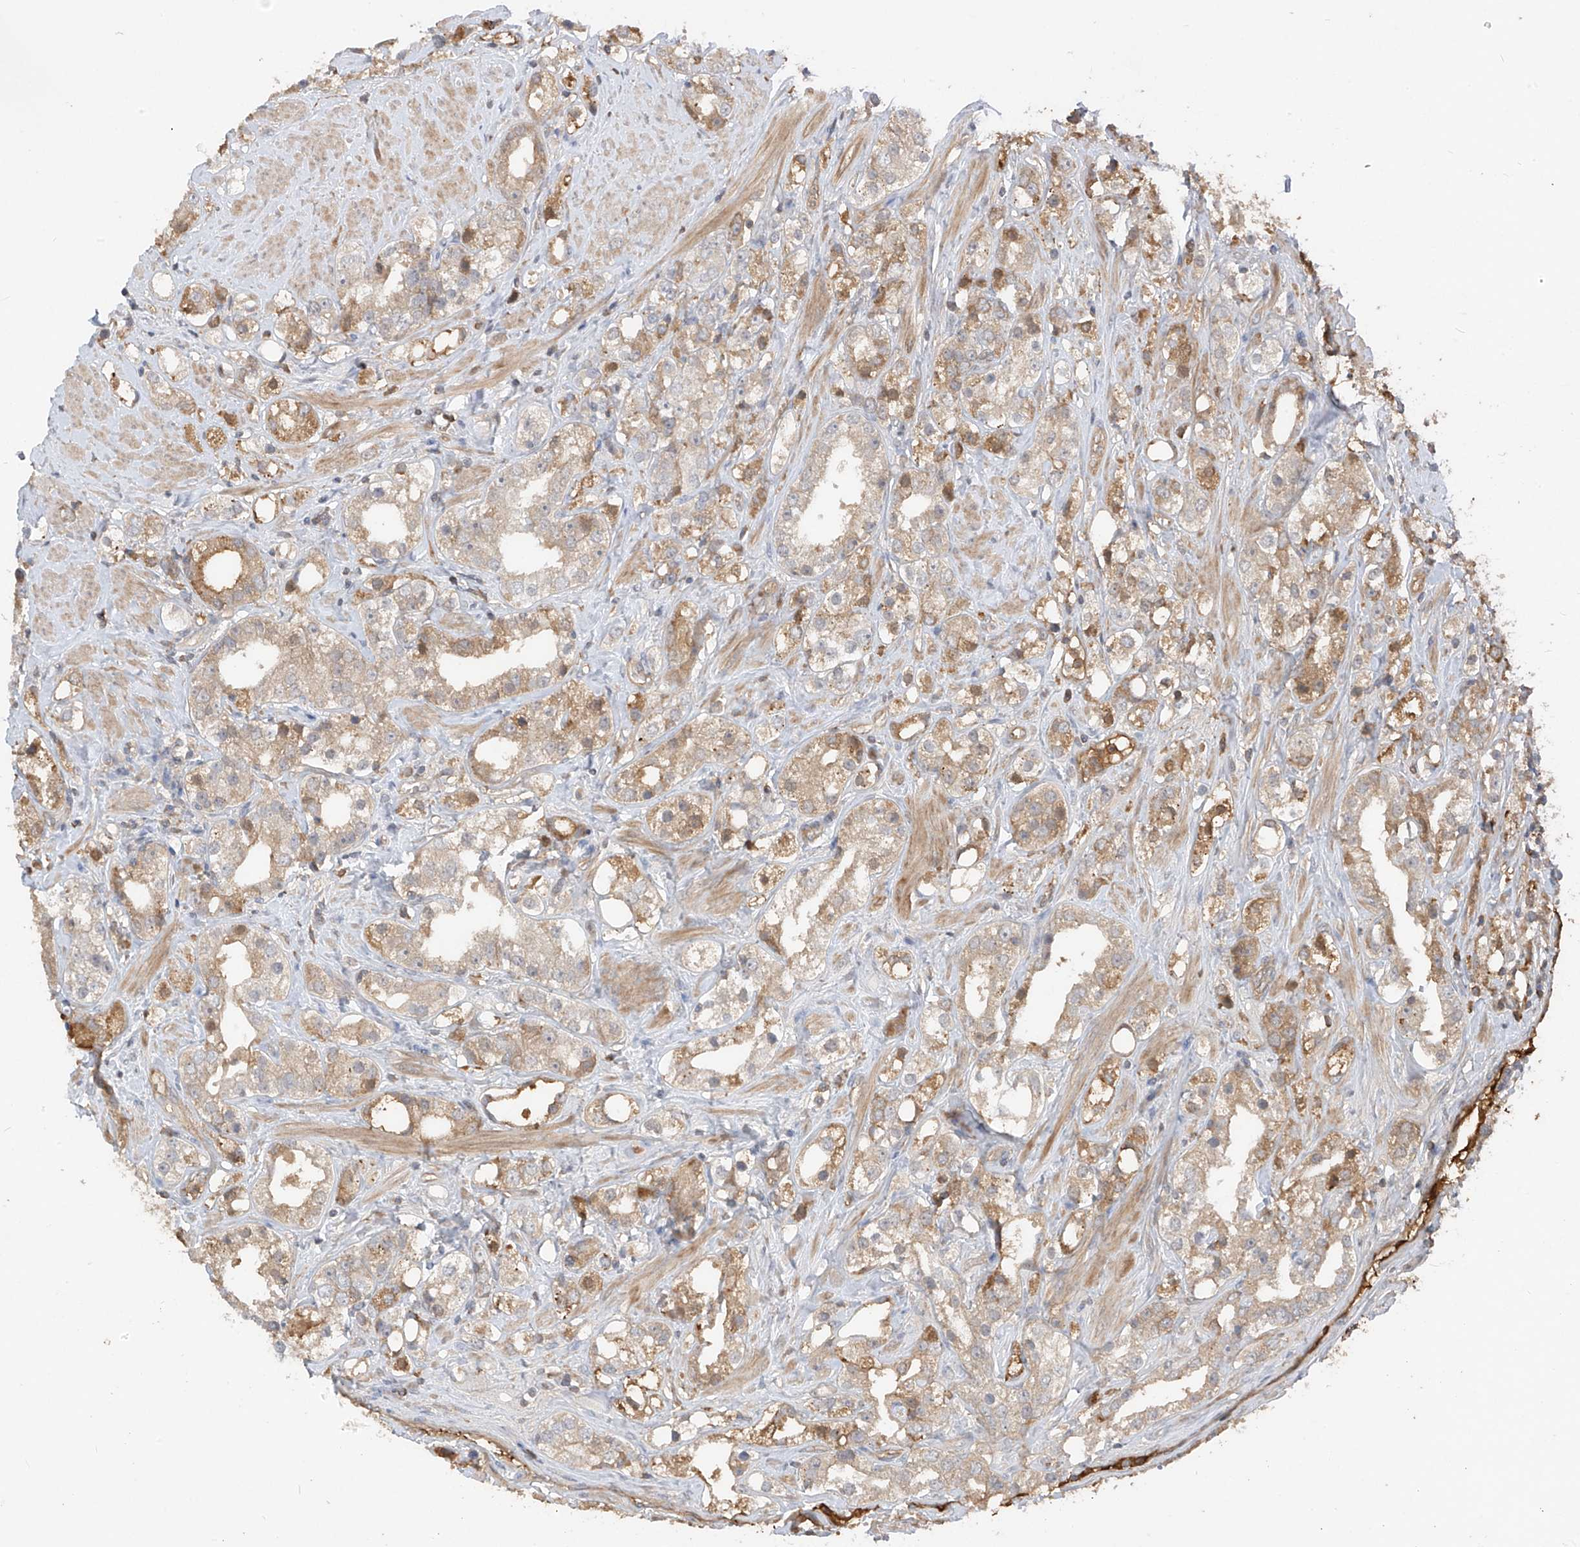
{"staining": {"intensity": "moderate", "quantity": ">75%", "location": "cytoplasmic/membranous"}, "tissue": "prostate cancer", "cell_type": "Tumor cells", "image_type": "cancer", "snomed": [{"axis": "morphology", "description": "Adenocarcinoma, NOS"}, {"axis": "topography", "description": "Prostate"}], "caption": "An immunohistochemistry photomicrograph of tumor tissue is shown. Protein staining in brown labels moderate cytoplasmic/membranous positivity in prostate cancer (adenocarcinoma) within tumor cells. (DAB IHC, brown staining for protein, blue staining for nuclei).", "gene": "CACNA2D4", "patient": {"sex": "male", "age": 79}}